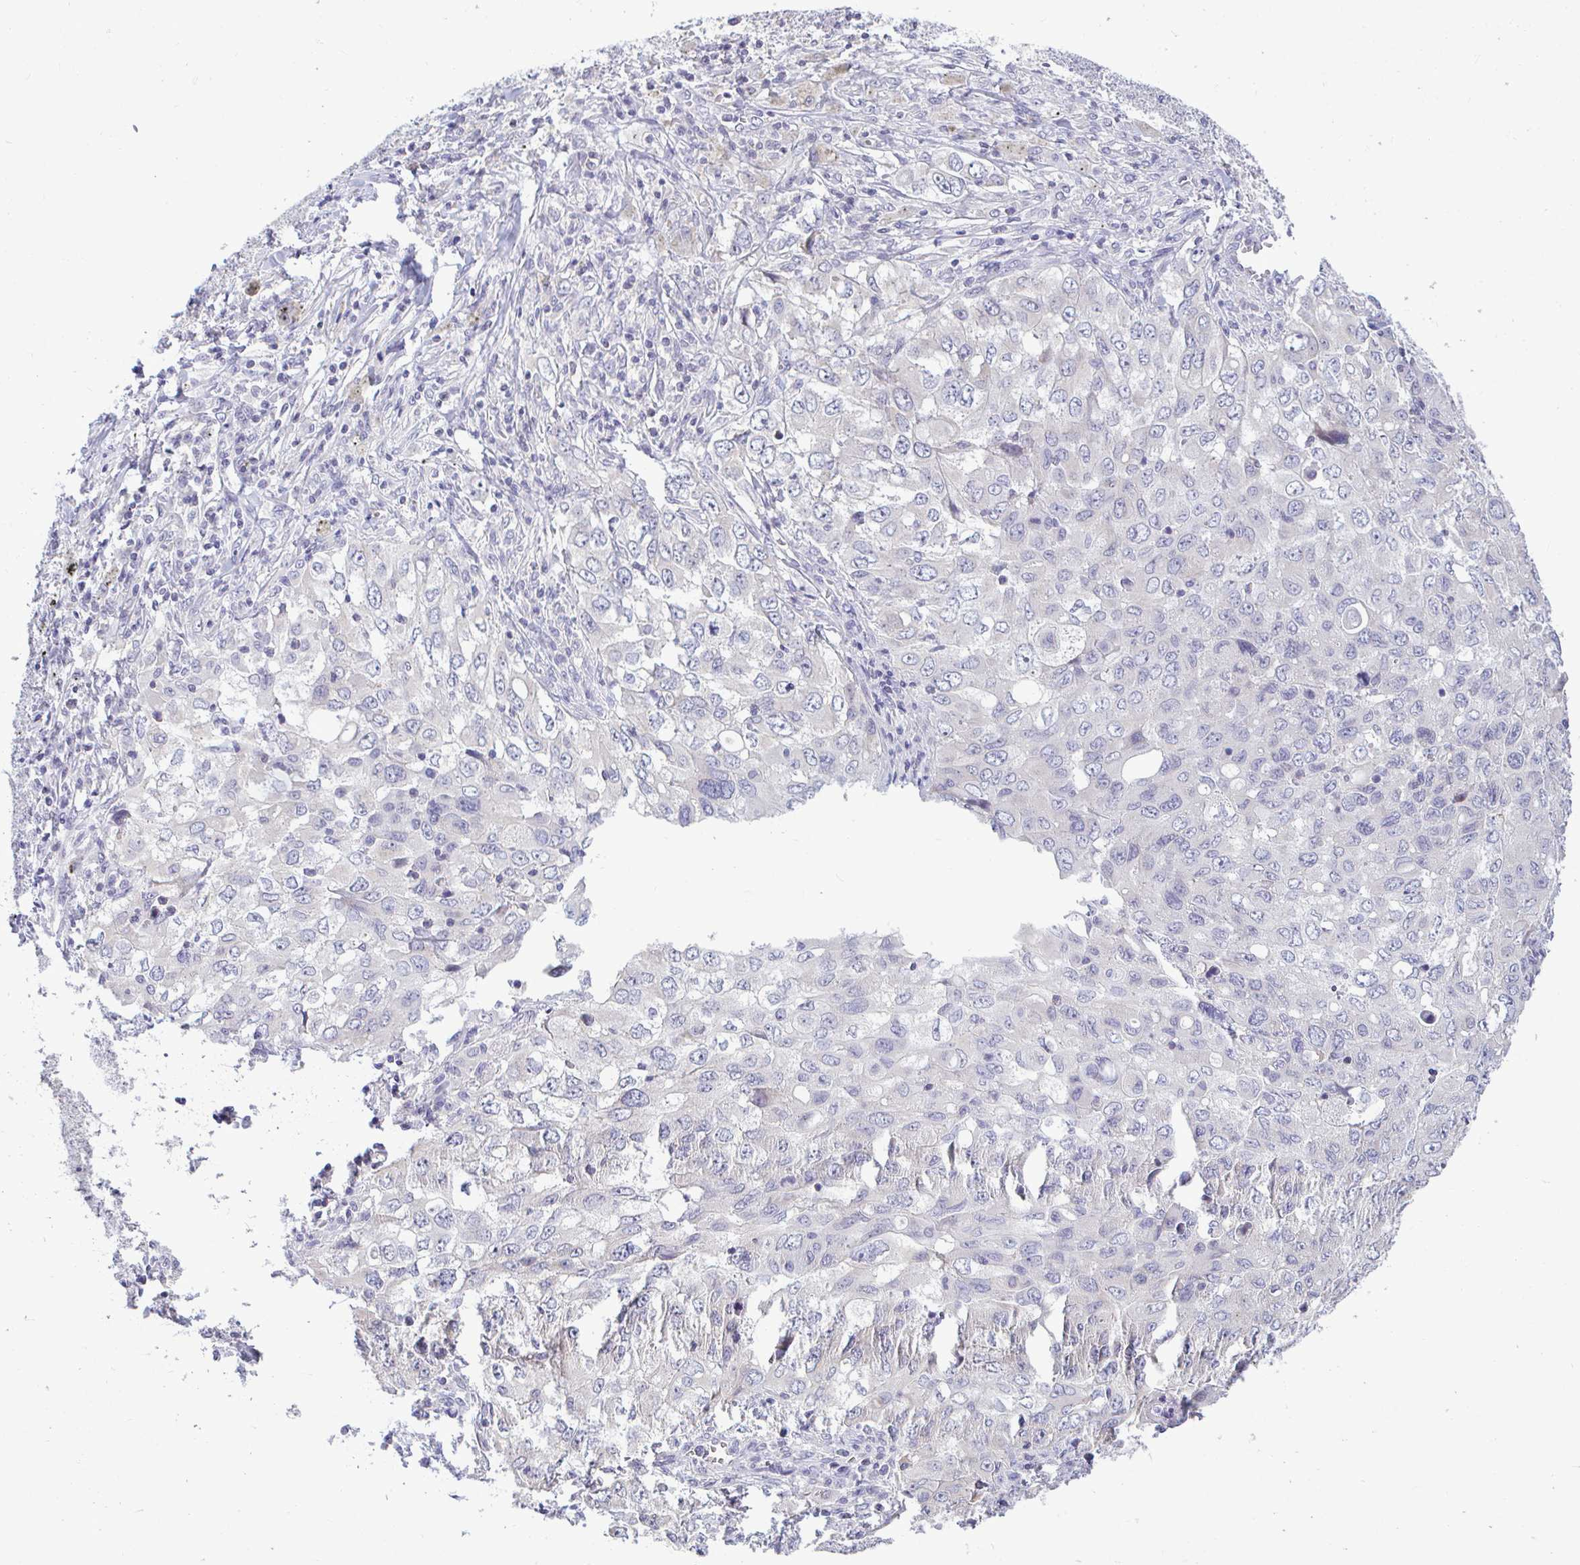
{"staining": {"intensity": "negative", "quantity": "none", "location": "none"}, "tissue": "lung cancer", "cell_type": "Tumor cells", "image_type": "cancer", "snomed": [{"axis": "morphology", "description": "Adenocarcinoma, NOS"}, {"axis": "morphology", "description": "Adenocarcinoma, metastatic, NOS"}, {"axis": "topography", "description": "Lymph node"}, {"axis": "topography", "description": "Lung"}], "caption": "This is an IHC image of human lung cancer. There is no expression in tumor cells.", "gene": "PIGK", "patient": {"sex": "female", "age": 42}}